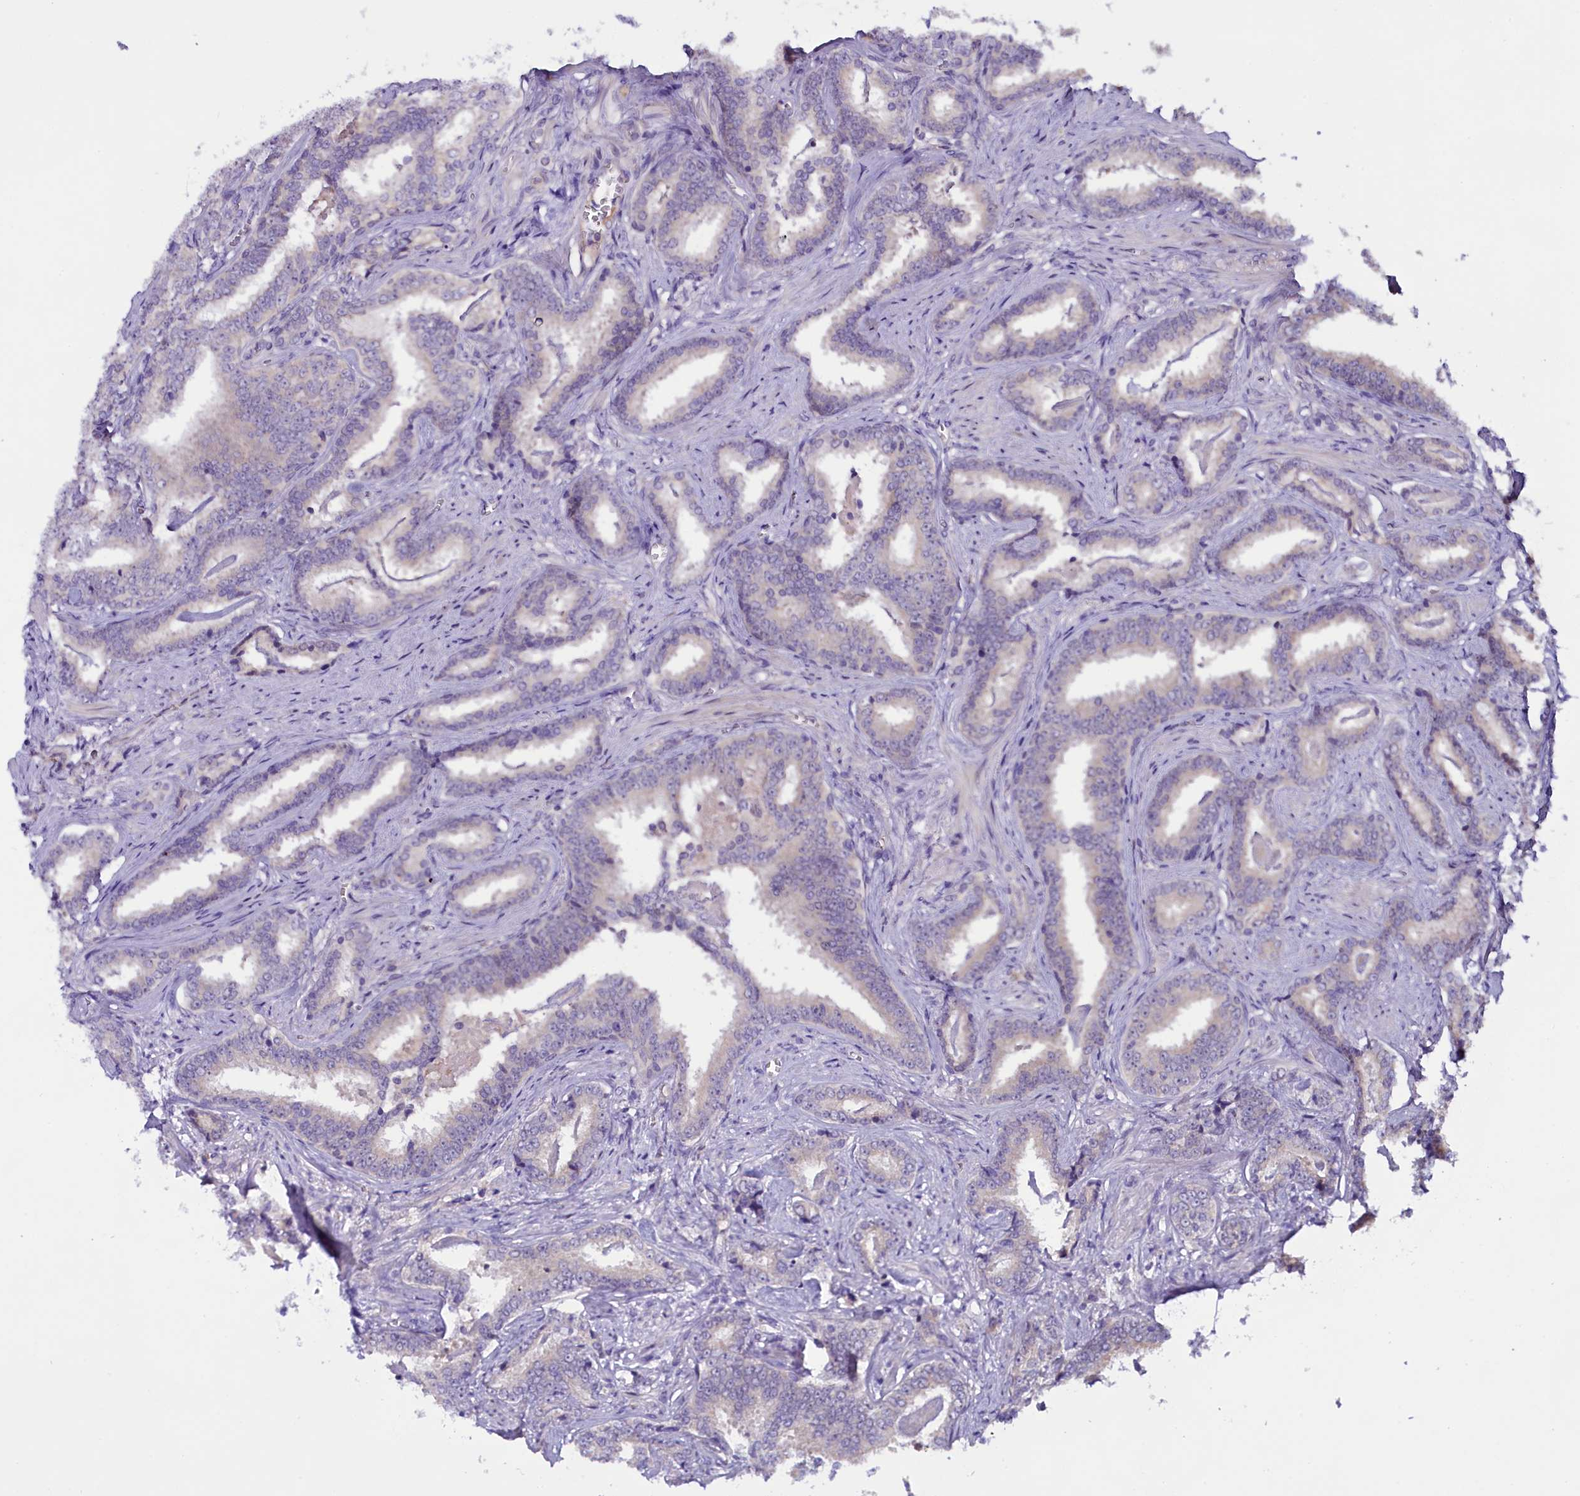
{"staining": {"intensity": "negative", "quantity": "none", "location": "none"}, "tissue": "prostate cancer", "cell_type": "Tumor cells", "image_type": "cancer", "snomed": [{"axis": "morphology", "description": "Adenocarcinoma, High grade"}, {"axis": "topography", "description": "Prostate"}], "caption": "DAB immunohistochemical staining of human prostate cancer shows no significant staining in tumor cells. Nuclei are stained in blue.", "gene": "C9orf40", "patient": {"sex": "male", "age": 67}}